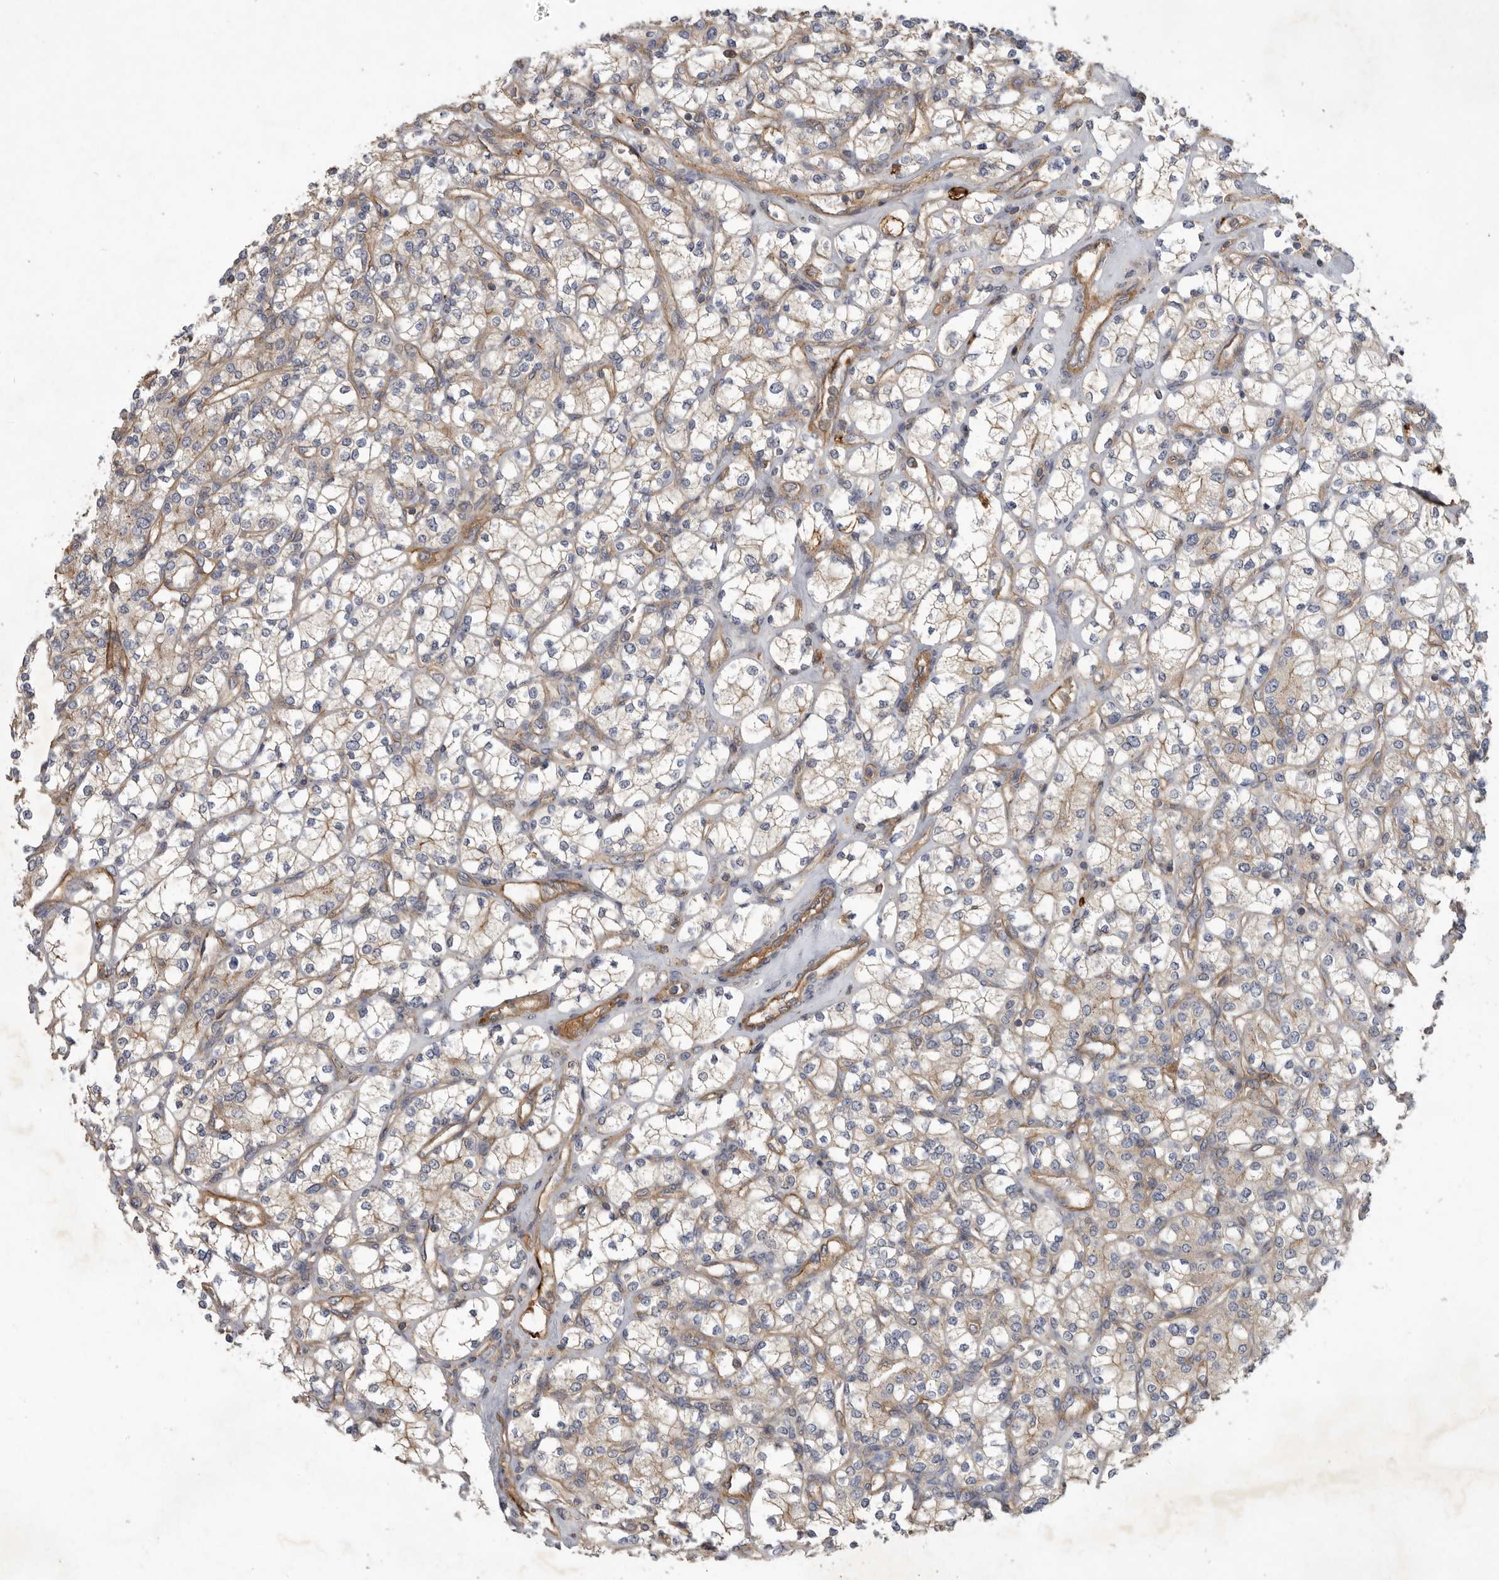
{"staining": {"intensity": "weak", "quantity": "<25%", "location": "cytoplasmic/membranous"}, "tissue": "renal cancer", "cell_type": "Tumor cells", "image_type": "cancer", "snomed": [{"axis": "morphology", "description": "Adenocarcinoma, NOS"}, {"axis": "topography", "description": "Kidney"}], "caption": "A high-resolution micrograph shows IHC staining of renal cancer, which displays no significant staining in tumor cells. Brightfield microscopy of IHC stained with DAB (brown) and hematoxylin (blue), captured at high magnification.", "gene": "MLPH", "patient": {"sex": "male", "age": 77}}